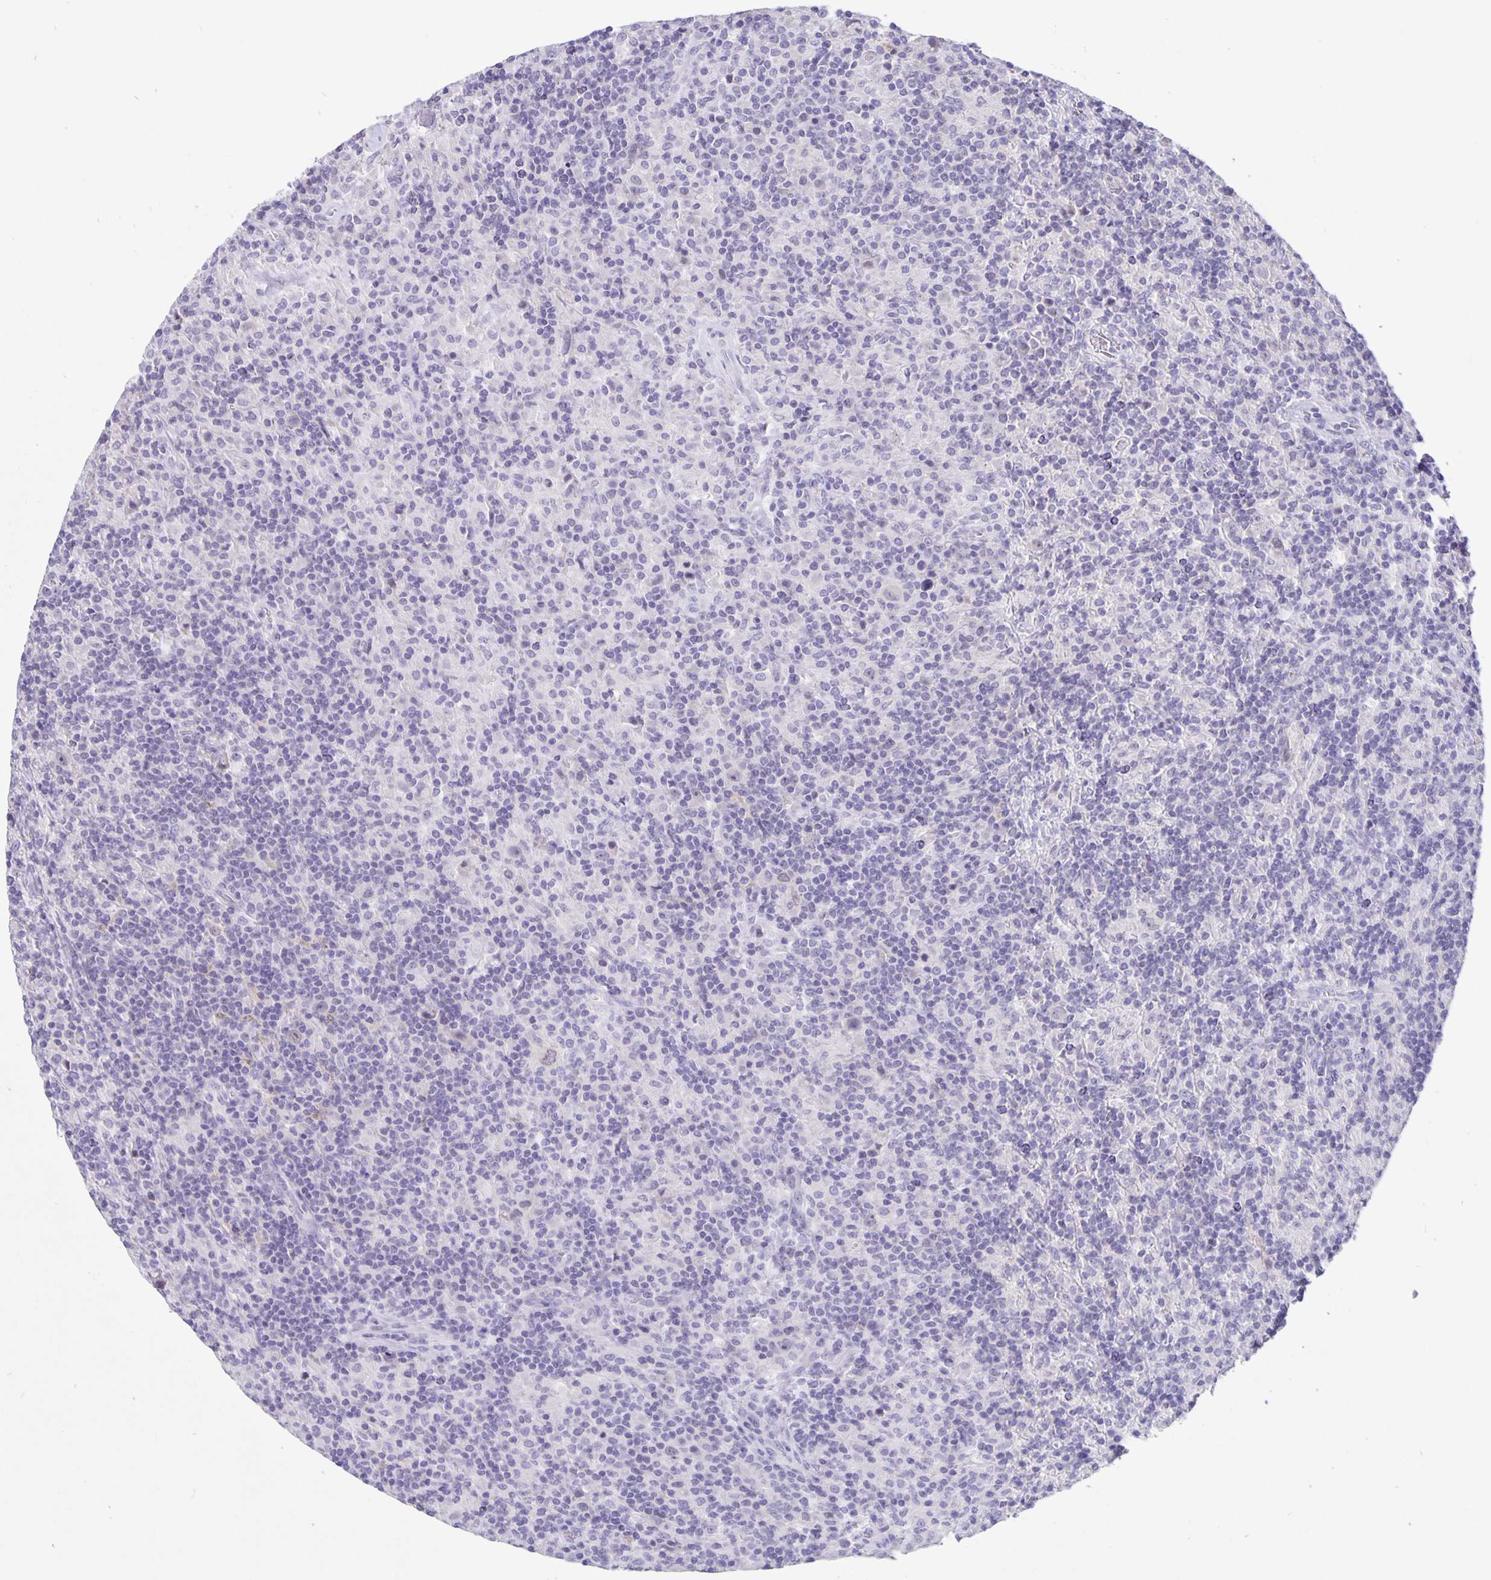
{"staining": {"intensity": "negative", "quantity": "none", "location": "none"}, "tissue": "lymphoma", "cell_type": "Tumor cells", "image_type": "cancer", "snomed": [{"axis": "morphology", "description": "Hodgkin's disease, NOS"}, {"axis": "topography", "description": "Lymph node"}], "caption": "This is an IHC histopathology image of human lymphoma. There is no staining in tumor cells.", "gene": "ERMN", "patient": {"sex": "male", "age": 70}}